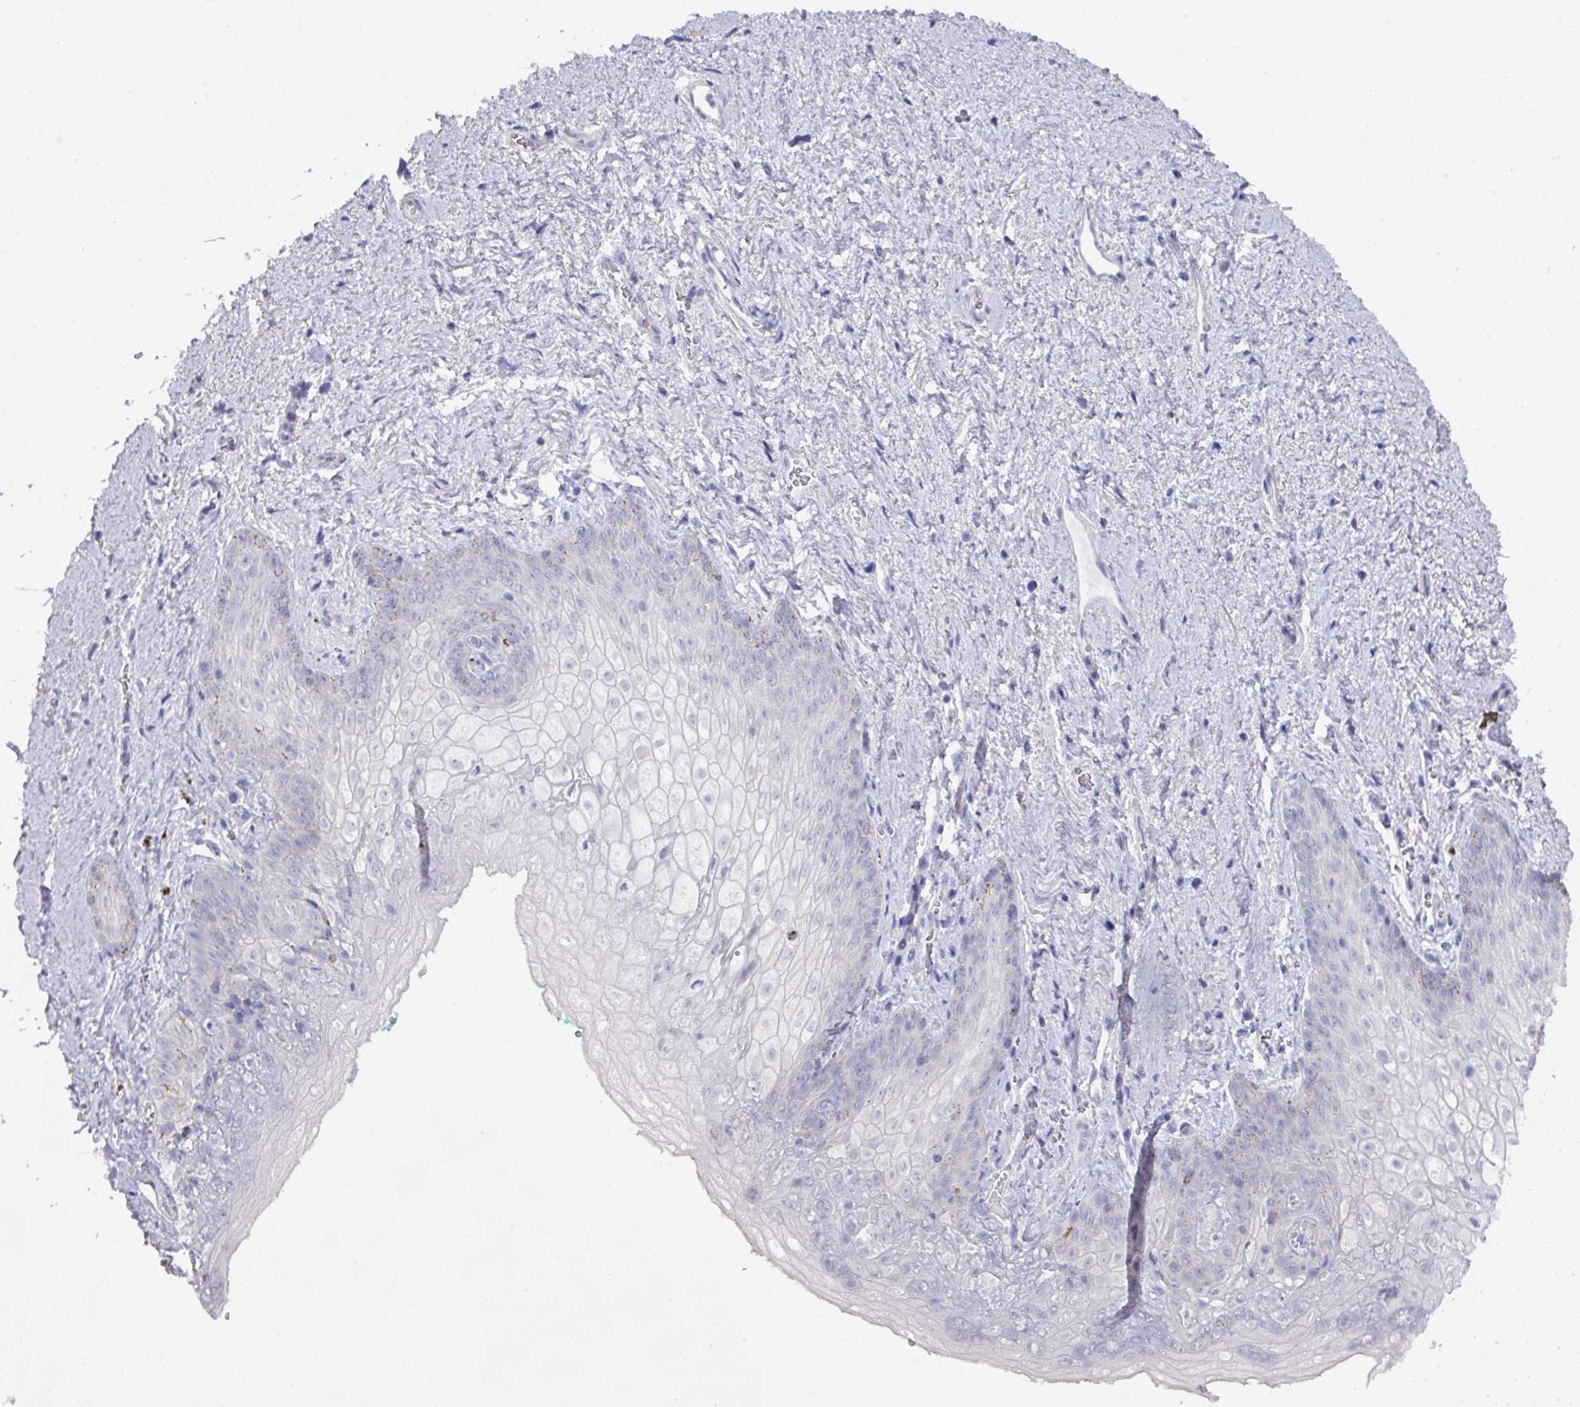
{"staining": {"intensity": "negative", "quantity": "none", "location": "none"}, "tissue": "vagina", "cell_type": "Squamous epithelial cells", "image_type": "normal", "snomed": [{"axis": "morphology", "description": "Normal tissue, NOS"}, {"axis": "topography", "description": "Vulva"}, {"axis": "topography", "description": "Vagina"}, {"axis": "topography", "description": "Peripheral nerve tissue"}], "caption": "This is a micrograph of immunohistochemistry staining of unremarkable vagina, which shows no staining in squamous epithelial cells. The staining is performed using DAB brown chromogen with nuclei counter-stained in using hematoxylin.", "gene": "DAZ1", "patient": {"sex": "female", "age": 66}}